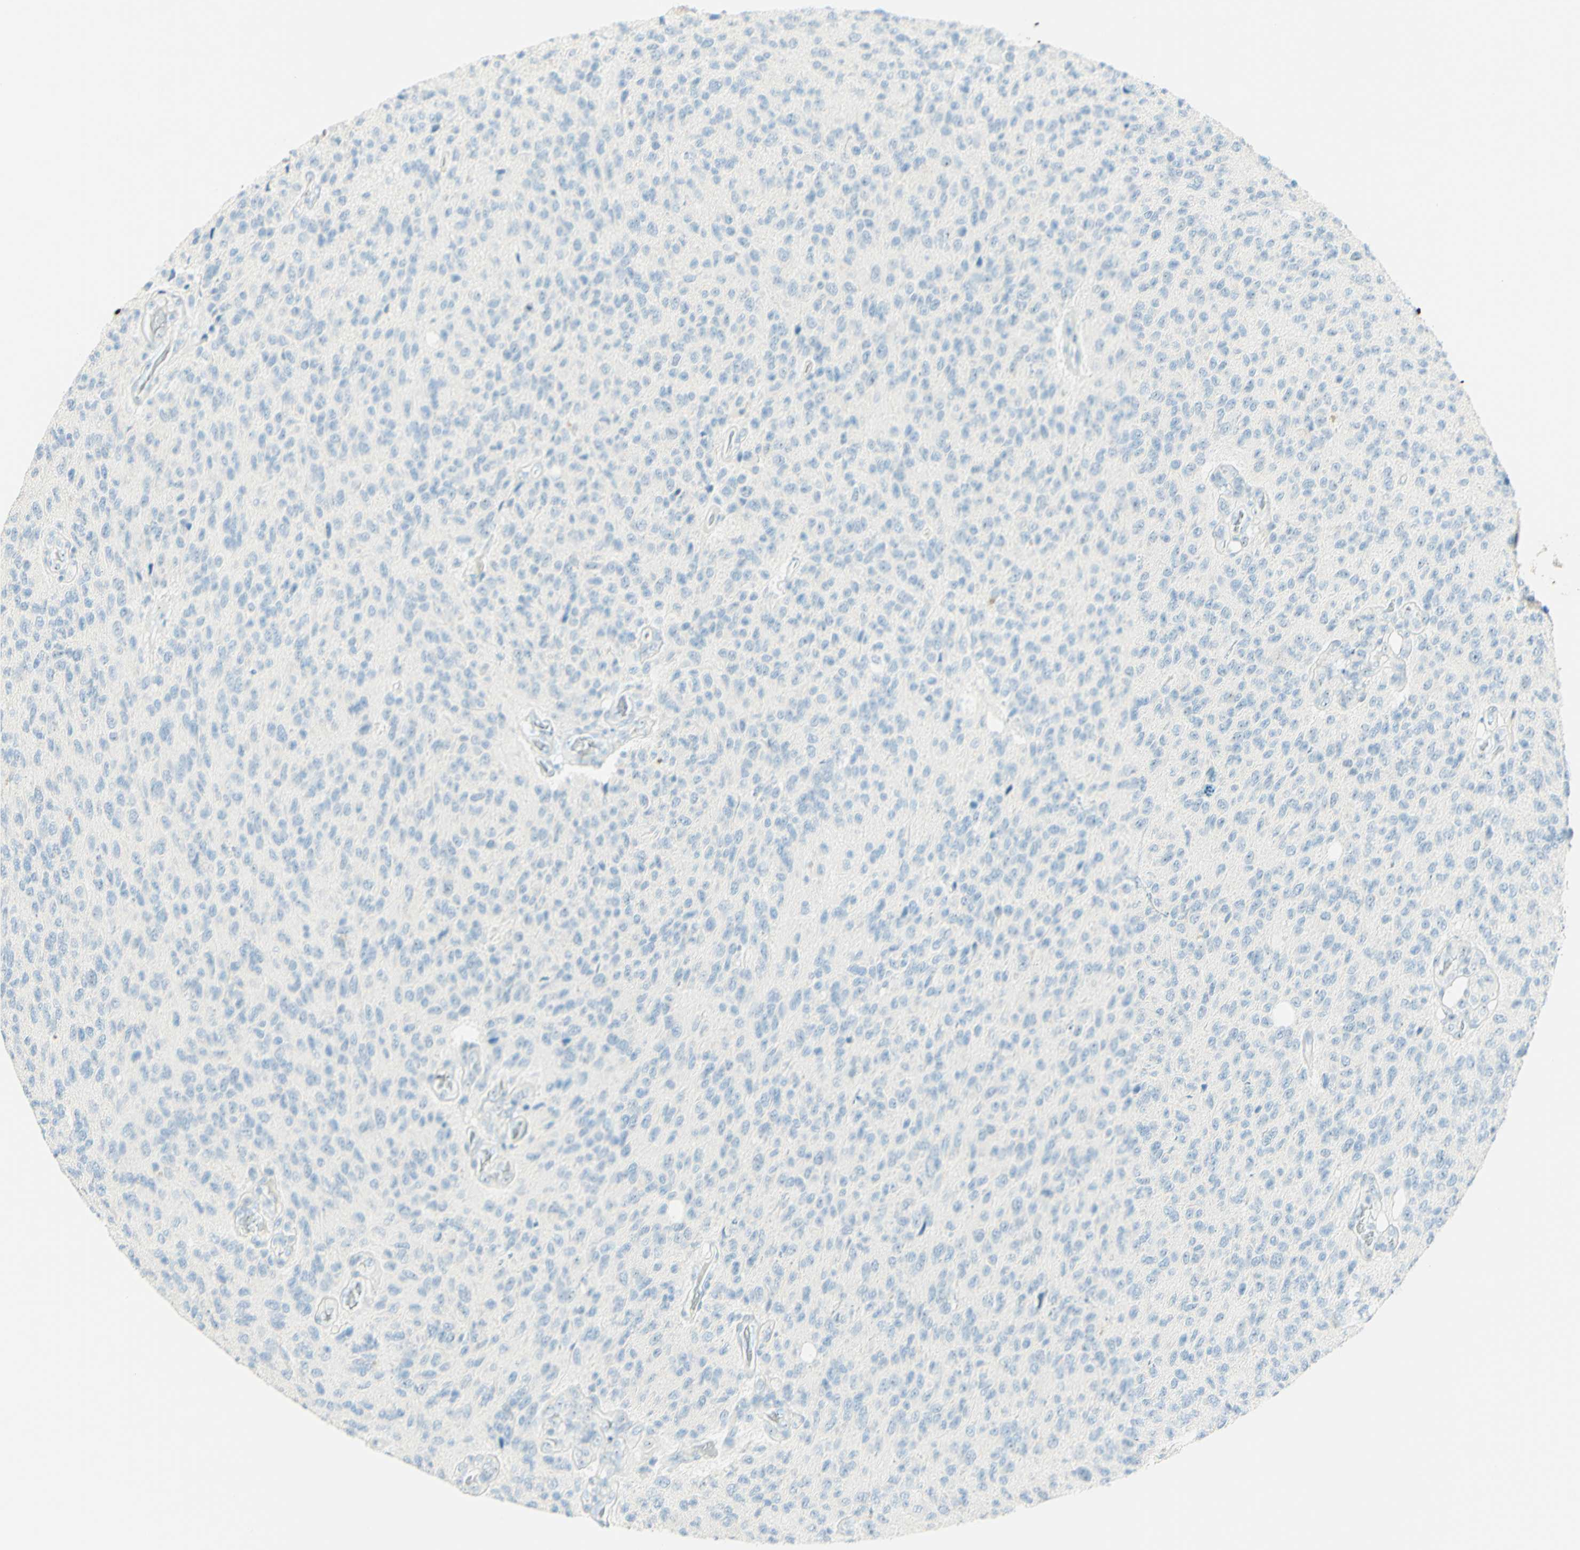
{"staining": {"intensity": "negative", "quantity": "none", "location": "none"}, "tissue": "glioma", "cell_type": "Tumor cells", "image_type": "cancer", "snomed": [{"axis": "morphology", "description": "Glioma, malignant, High grade"}, {"axis": "topography", "description": "pancreas cauda"}], "caption": "Tumor cells are negative for brown protein staining in glioma. The staining is performed using DAB (3,3'-diaminobenzidine) brown chromogen with nuclei counter-stained in using hematoxylin.", "gene": "FMR1NB", "patient": {"sex": "male", "age": 60}}